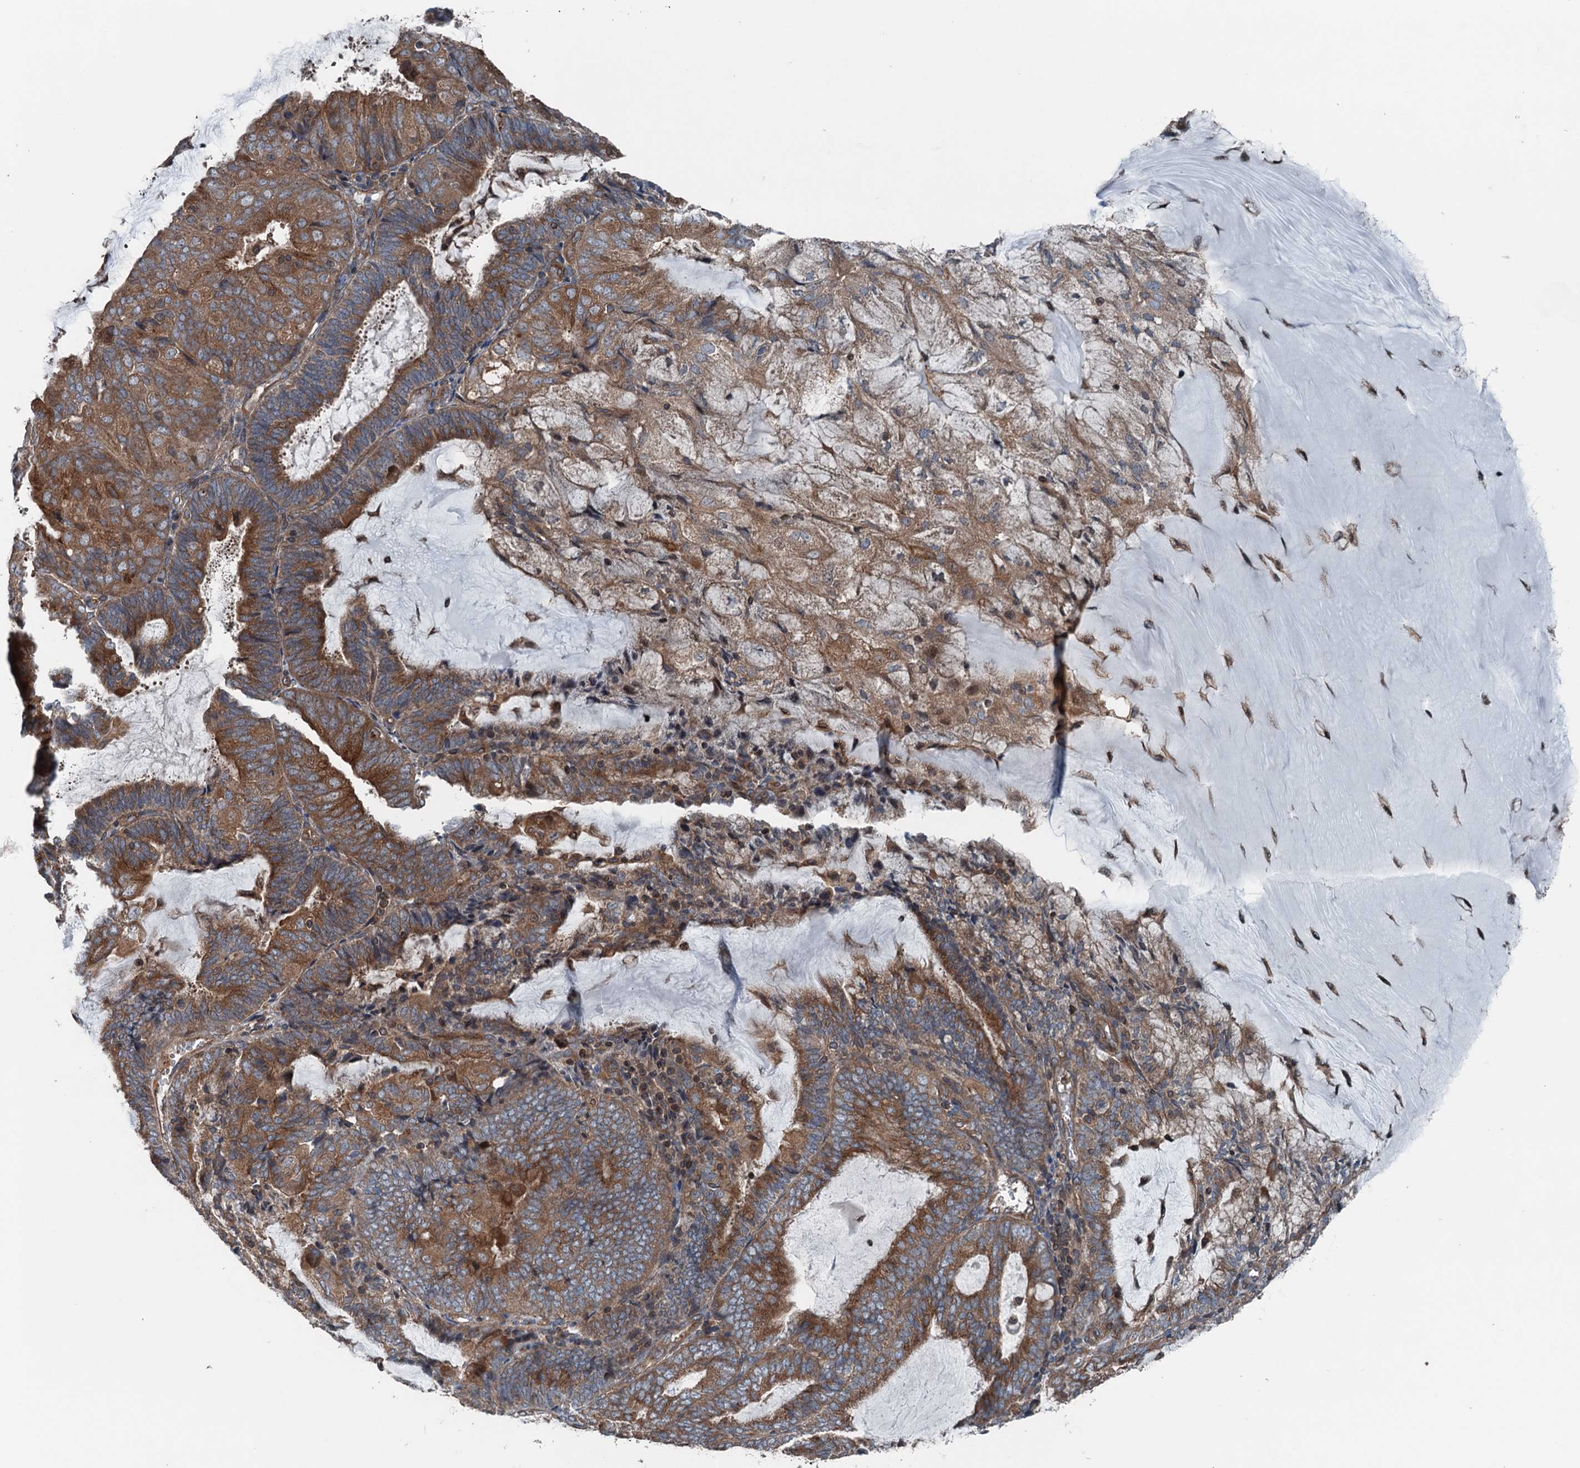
{"staining": {"intensity": "moderate", "quantity": ">75%", "location": "cytoplasmic/membranous"}, "tissue": "endometrial cancer", "cell_type": "Tumor cells", "image_type": "cancer", "snomed": [{"axis": "morphology", "description": "Adenocarcinoma, NOS"}, {"axis": "topography", "description": "Endometrium"}], "caption": "Protein expression analysis of human adenocarcinoma (endometrial) reveals moderate cytoplasmic/membranous expression in approximately >75% of tumor cells.", "gene": "TRAPPC8", "patient": {"sex": "female", "age": 81}}